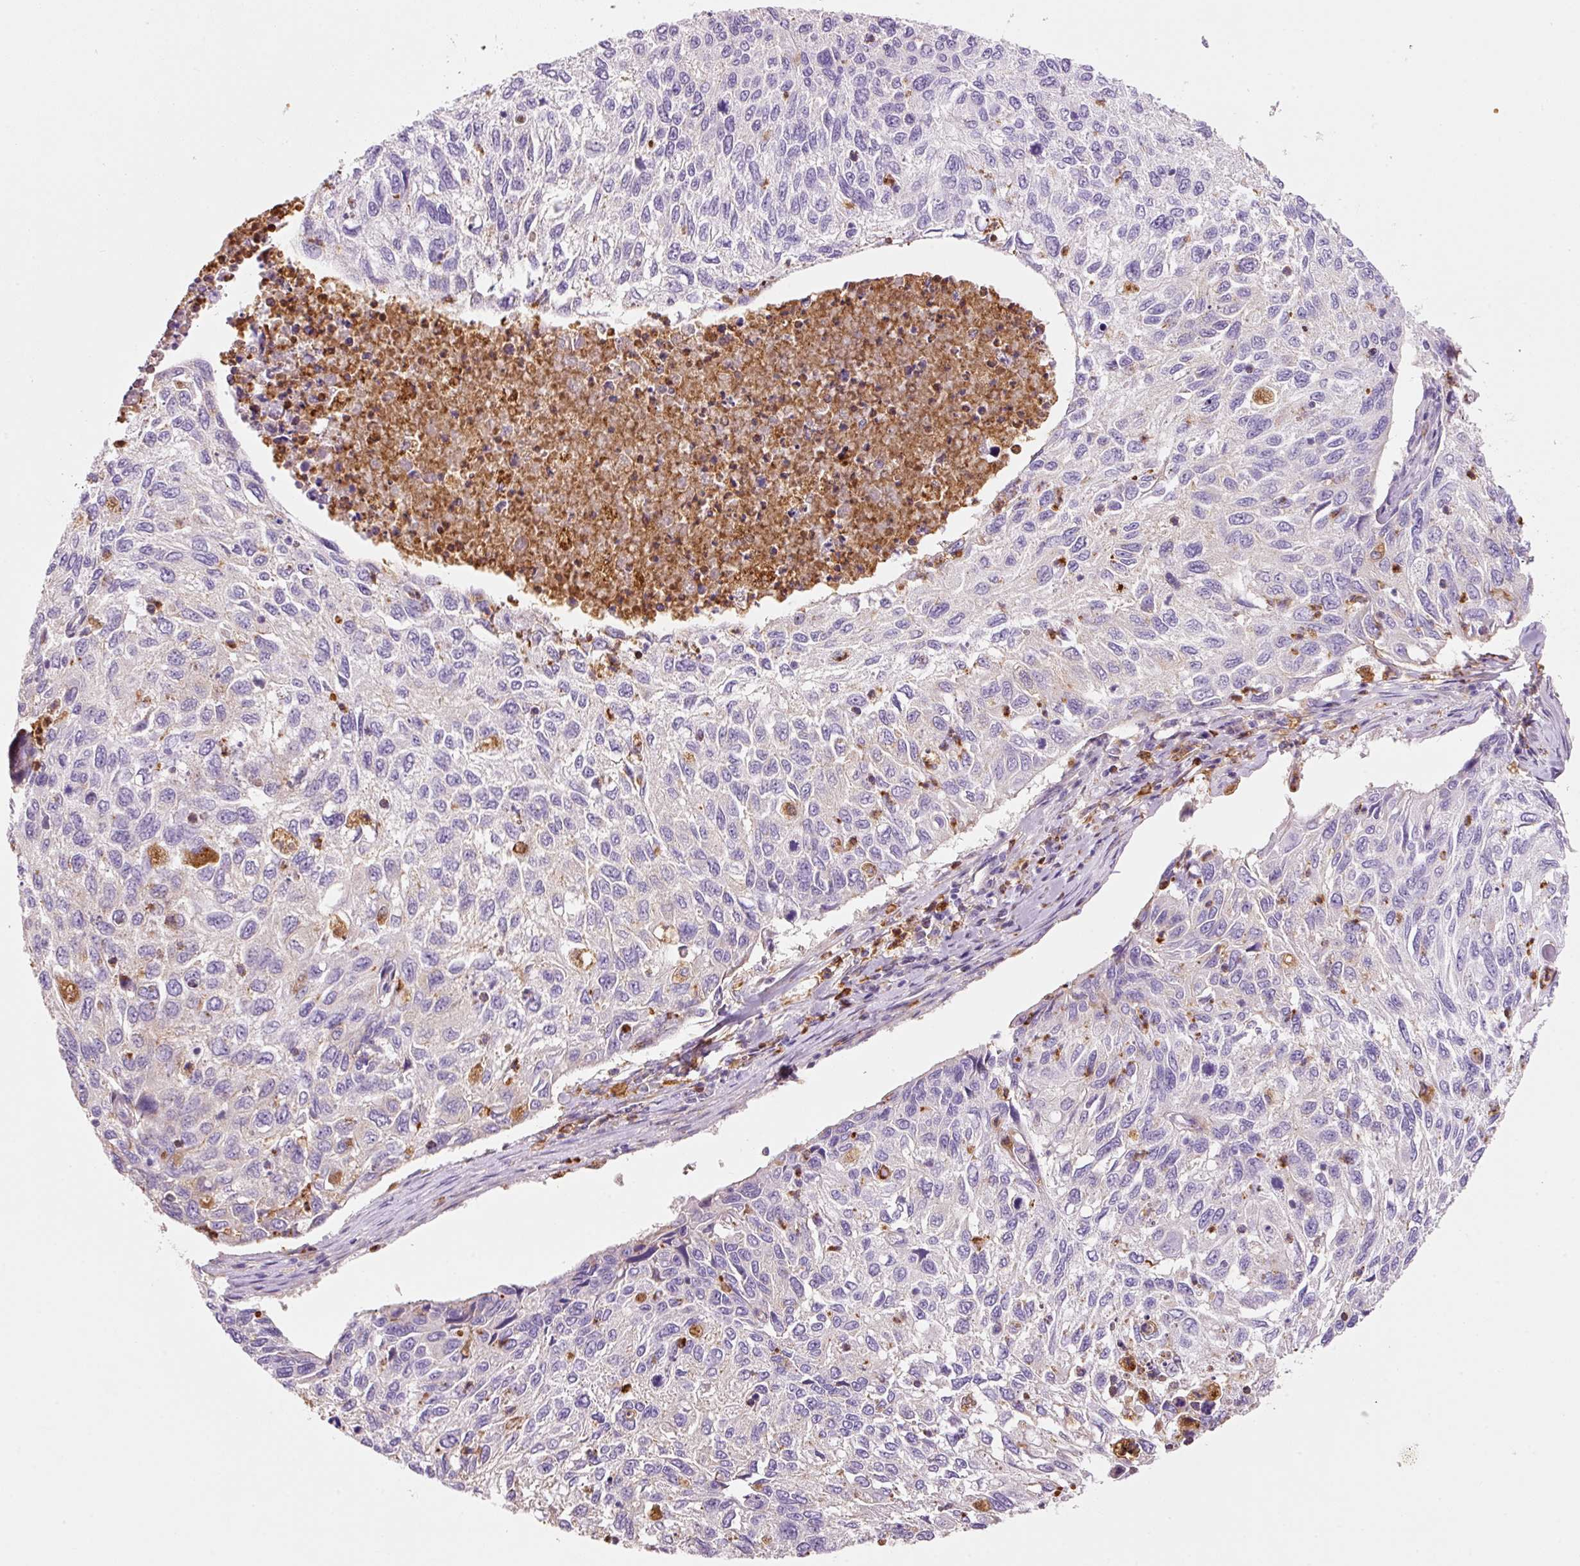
{"staining": {"intensity": "negative", "quantity": "none", "location": "none"}, "tissue": "cervical cancer", "cell_type": "Tumor cells", "image_type": "cancer", "snomed": [{"axis": "morphology", "description": "Squamous cell carcinoma, NOS"}, {"axis": "topography", "description": "Cervix"}], "caption": "IHC image of cervical cancer (squamous cell carcinoma) stained for a protein (brown), which demonstrates no positivity in tumor cells.", "gene": "TMC8", "patient": {"sex": "female", "age": 70}}